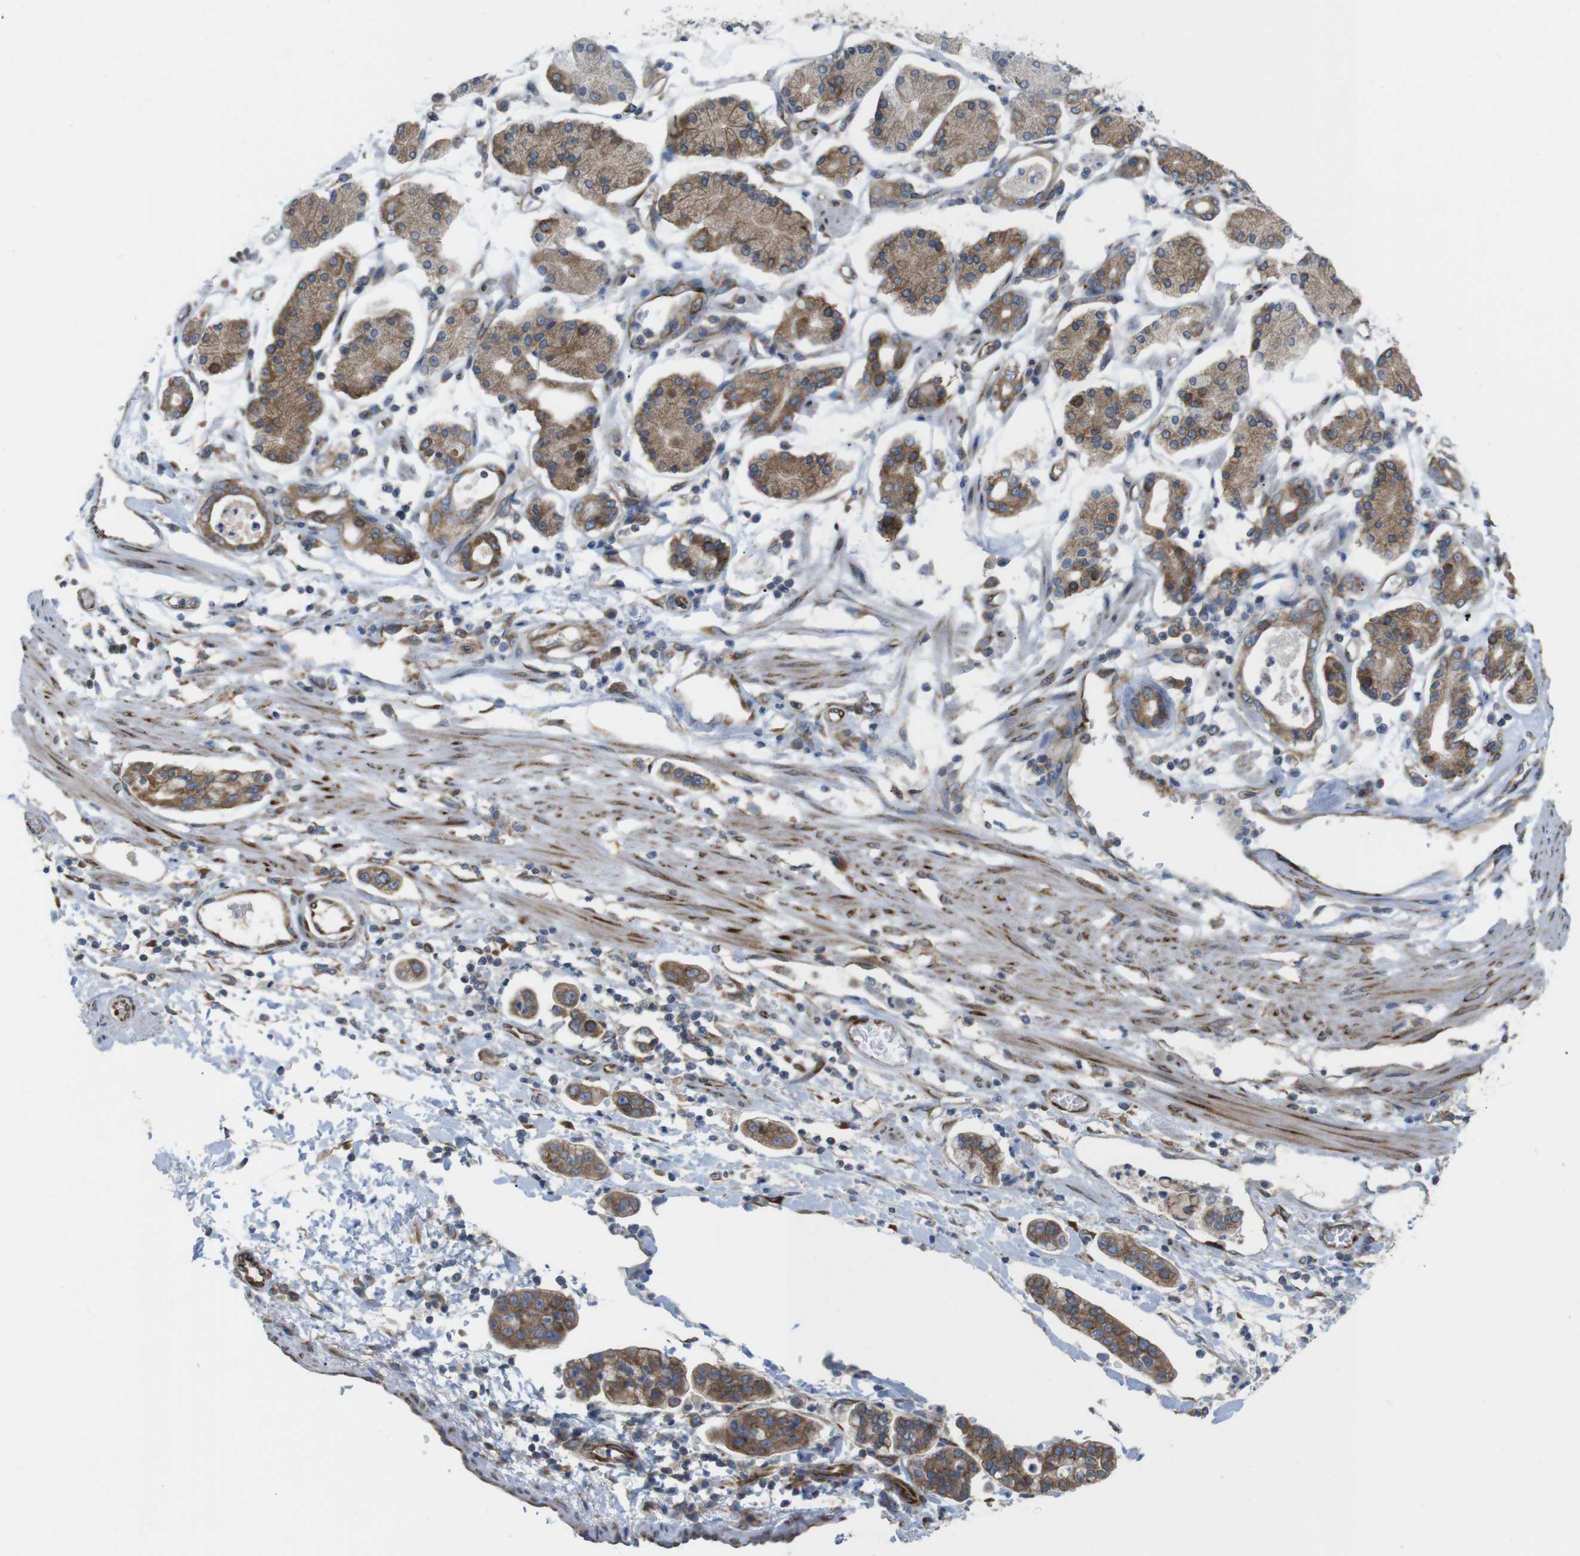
{"staining": {"intensity": "moderate", "quantity": ">75%", "location": "cytoplasmic/membranous"}, "tissue": "stomach cancer", "cell_type": "Tumor cells", "image_type": "cancer", "snomed": [{"axis": "morphology", "description": "Adenocarcinoma, NOS"}, {"axis": "topography", "description": "Stomach"}], "caption": "Immunohistochemistry (IHC) photomicrograph of stomach cancer (adenocarcinoma) stained for a protein (brown), which shows medium levels of moderate cytoplasmic/membranous staining in approximately >75% of tumor cells.", "gene": "PCNX2", "patient": {"sex": "male", "age": 76}}